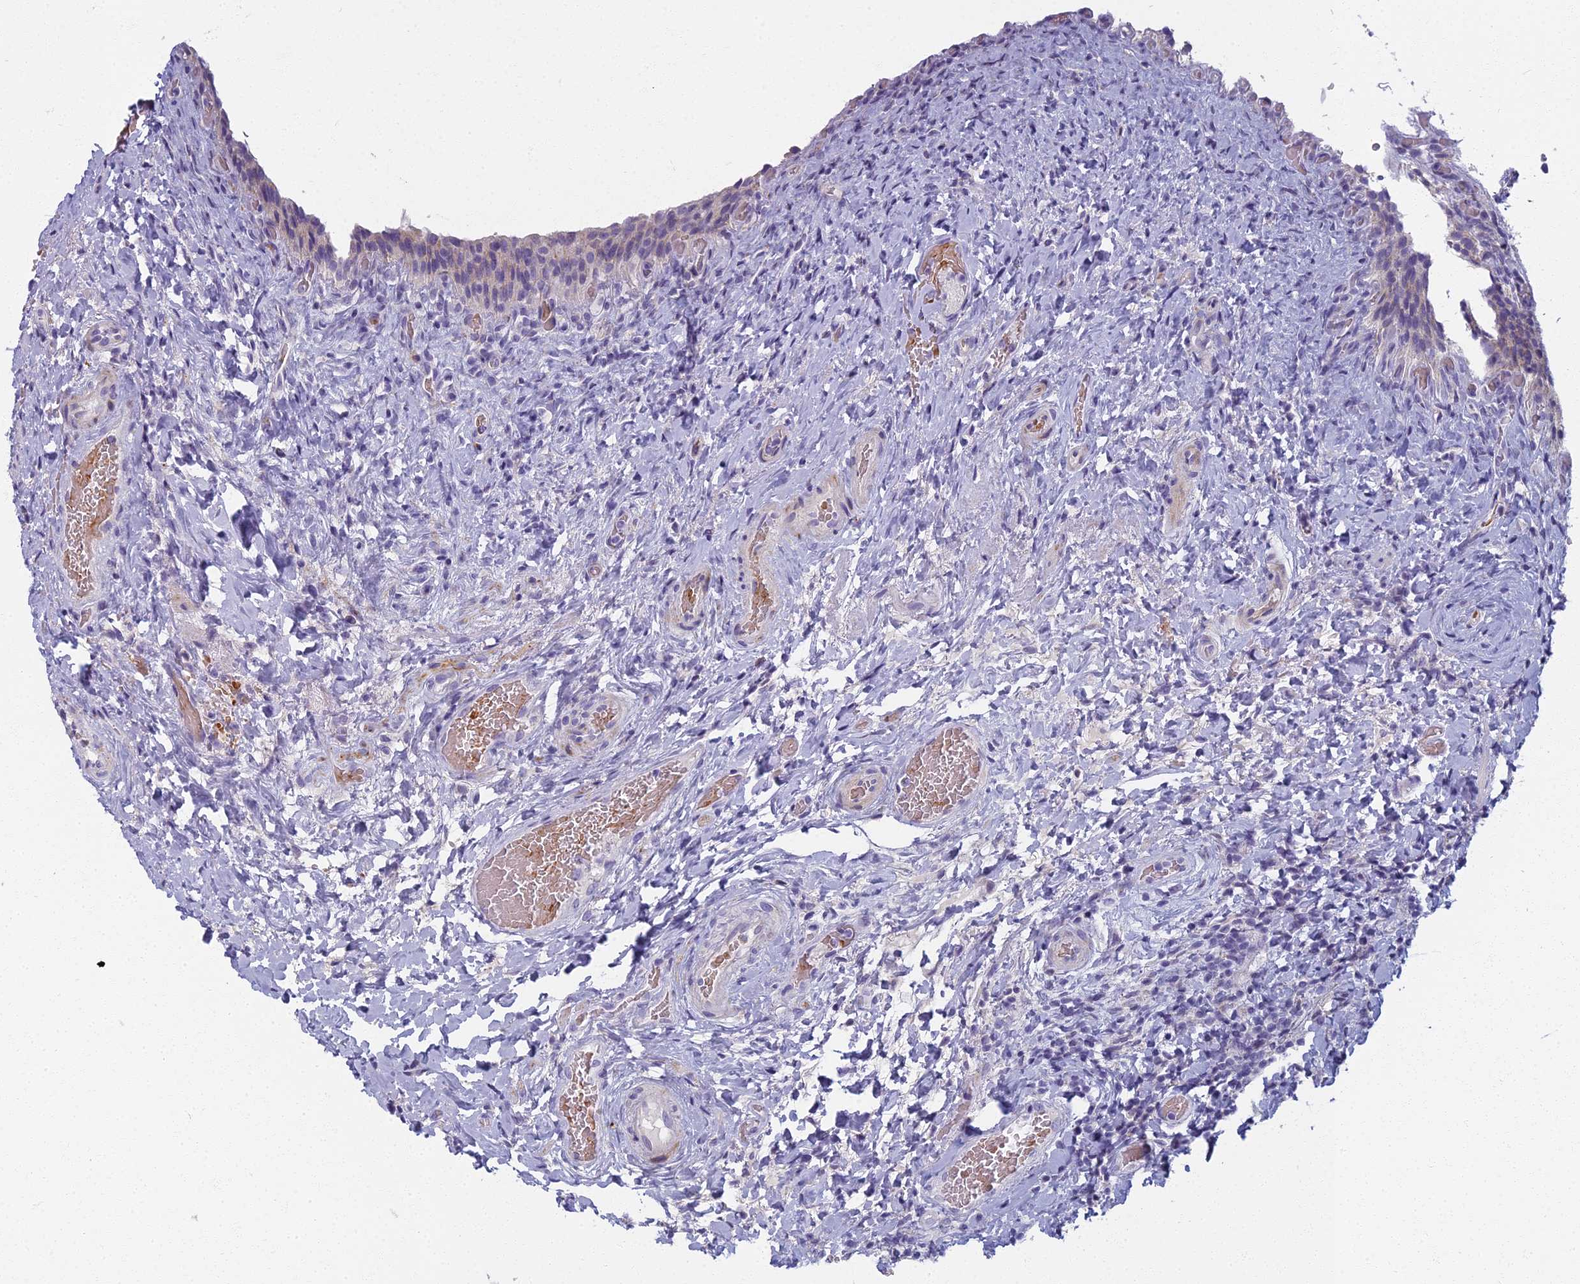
{"staining": {"intensity": "negative", "quantity": "none", "location": "none"}, "tissue": "urinary bladder", "cell_type": "Urothelial cells", "image_type": "normal", "snomed": [{"axis": "morphology", "description": "Normal tissue, NOS"}, {"axis": "morphology", "description": "Inflammation, NOS"}, {"axis": "topography", "description": "Urinary bladder"}], "caption": "Protein analysis of normal urinary bladder demonstrates no significant expression in urothelial cells.", "gene": "ARL15", "patient": {"sex": "male", "age": 64}}